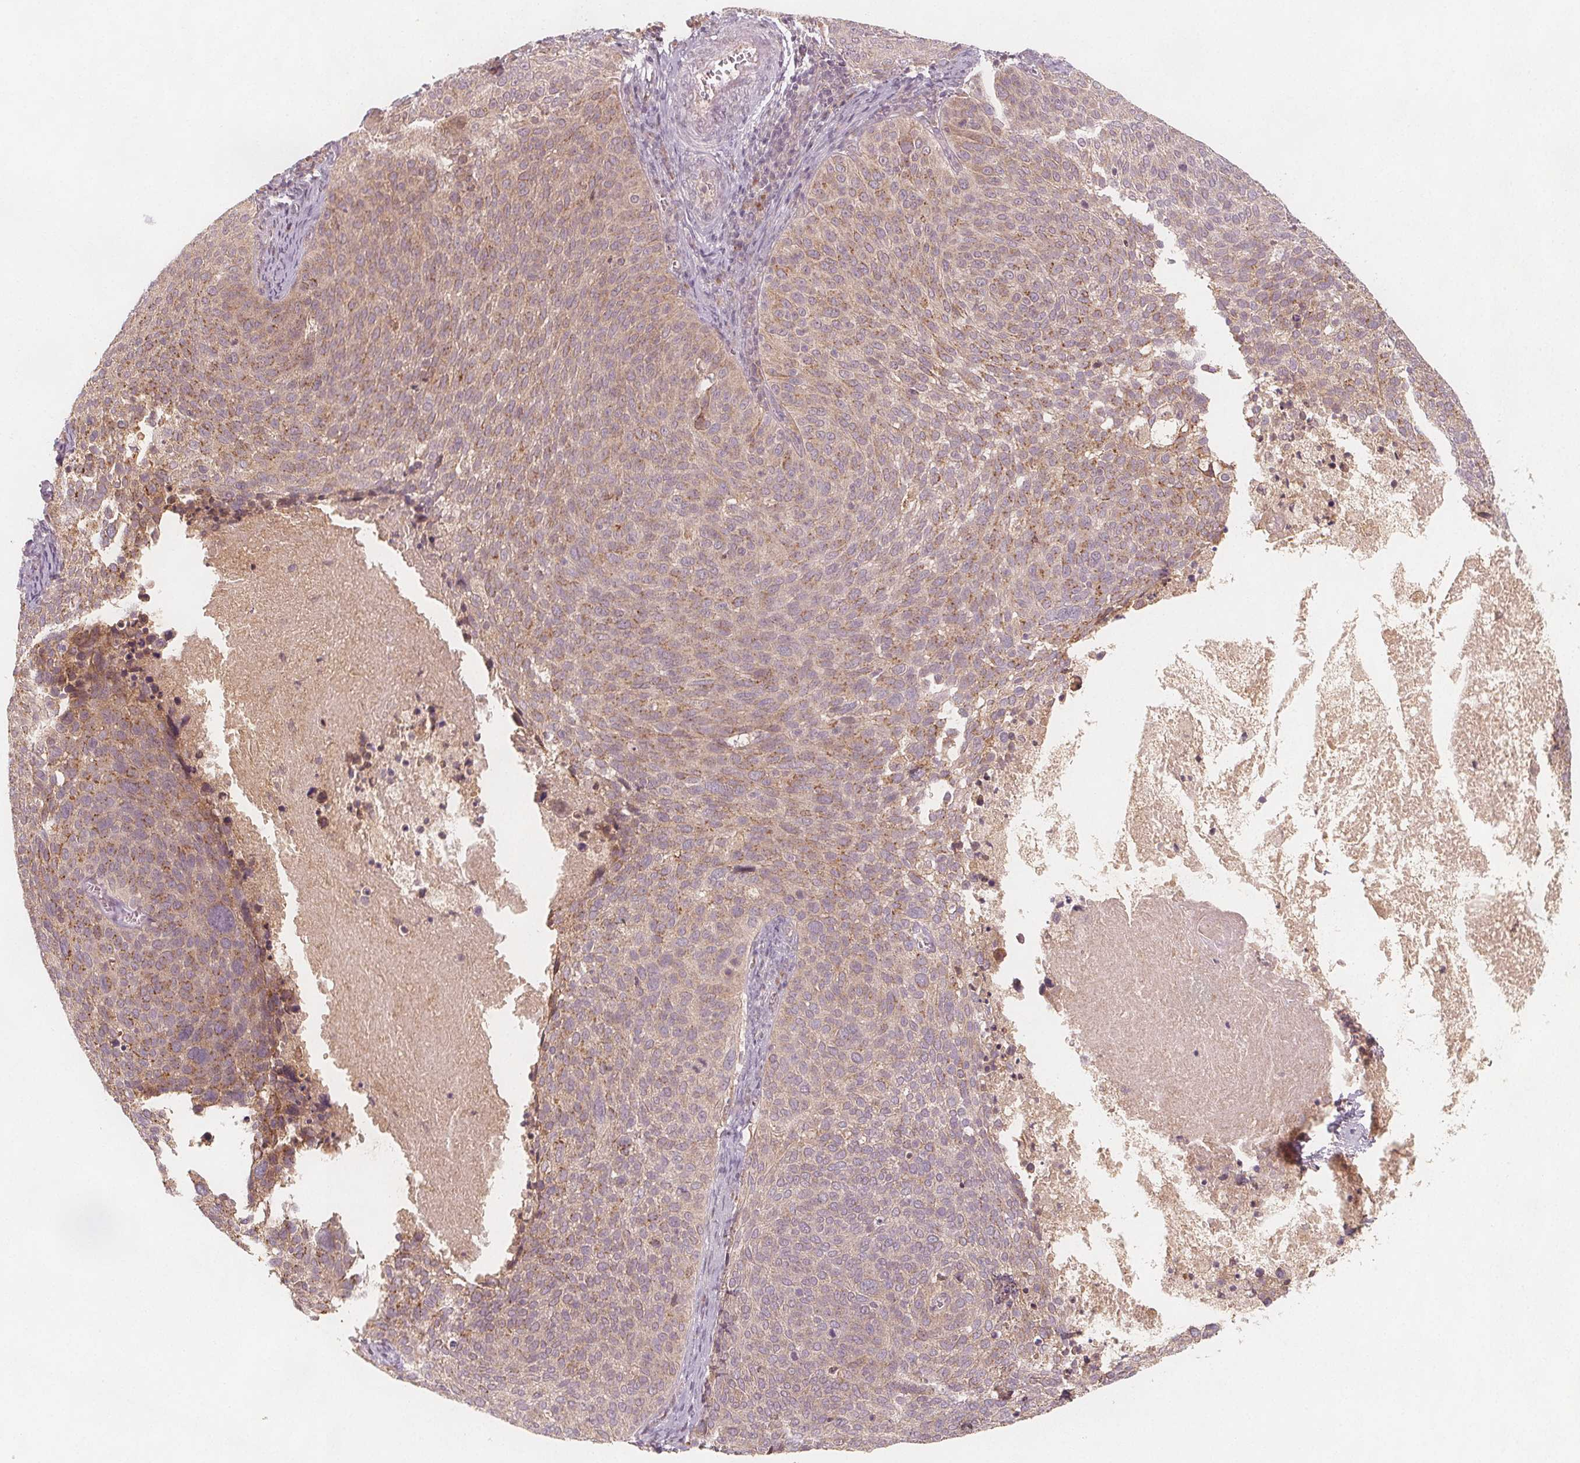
{"staining": {"intensity": "weak", "quantity": "25%-75%", "location": "cytoplasmic/membranous"}, "tissue": "cervical cancer", "cell_type": "Tumor cells", "image_type": "cancer", "snomed": [{"axis": "morphology", "description": "Squamous cell carcinoma, NOS"}, {"axis": "topography", "description": "Cervix"}], "caption": "Squamous cell carcinoma (cervical) tissue demonstrates weak cytoplasmic/membranous expression in about 25%-75% of tumor cells The staining is performed using DAB (3,3'-diaminobenzidine) brown chromogen to label protein expression. The nuclei are counter-stained blue using hematoxylin.", "gene": "NCSTN", "patient": {"sex": "female", "age": 39}}